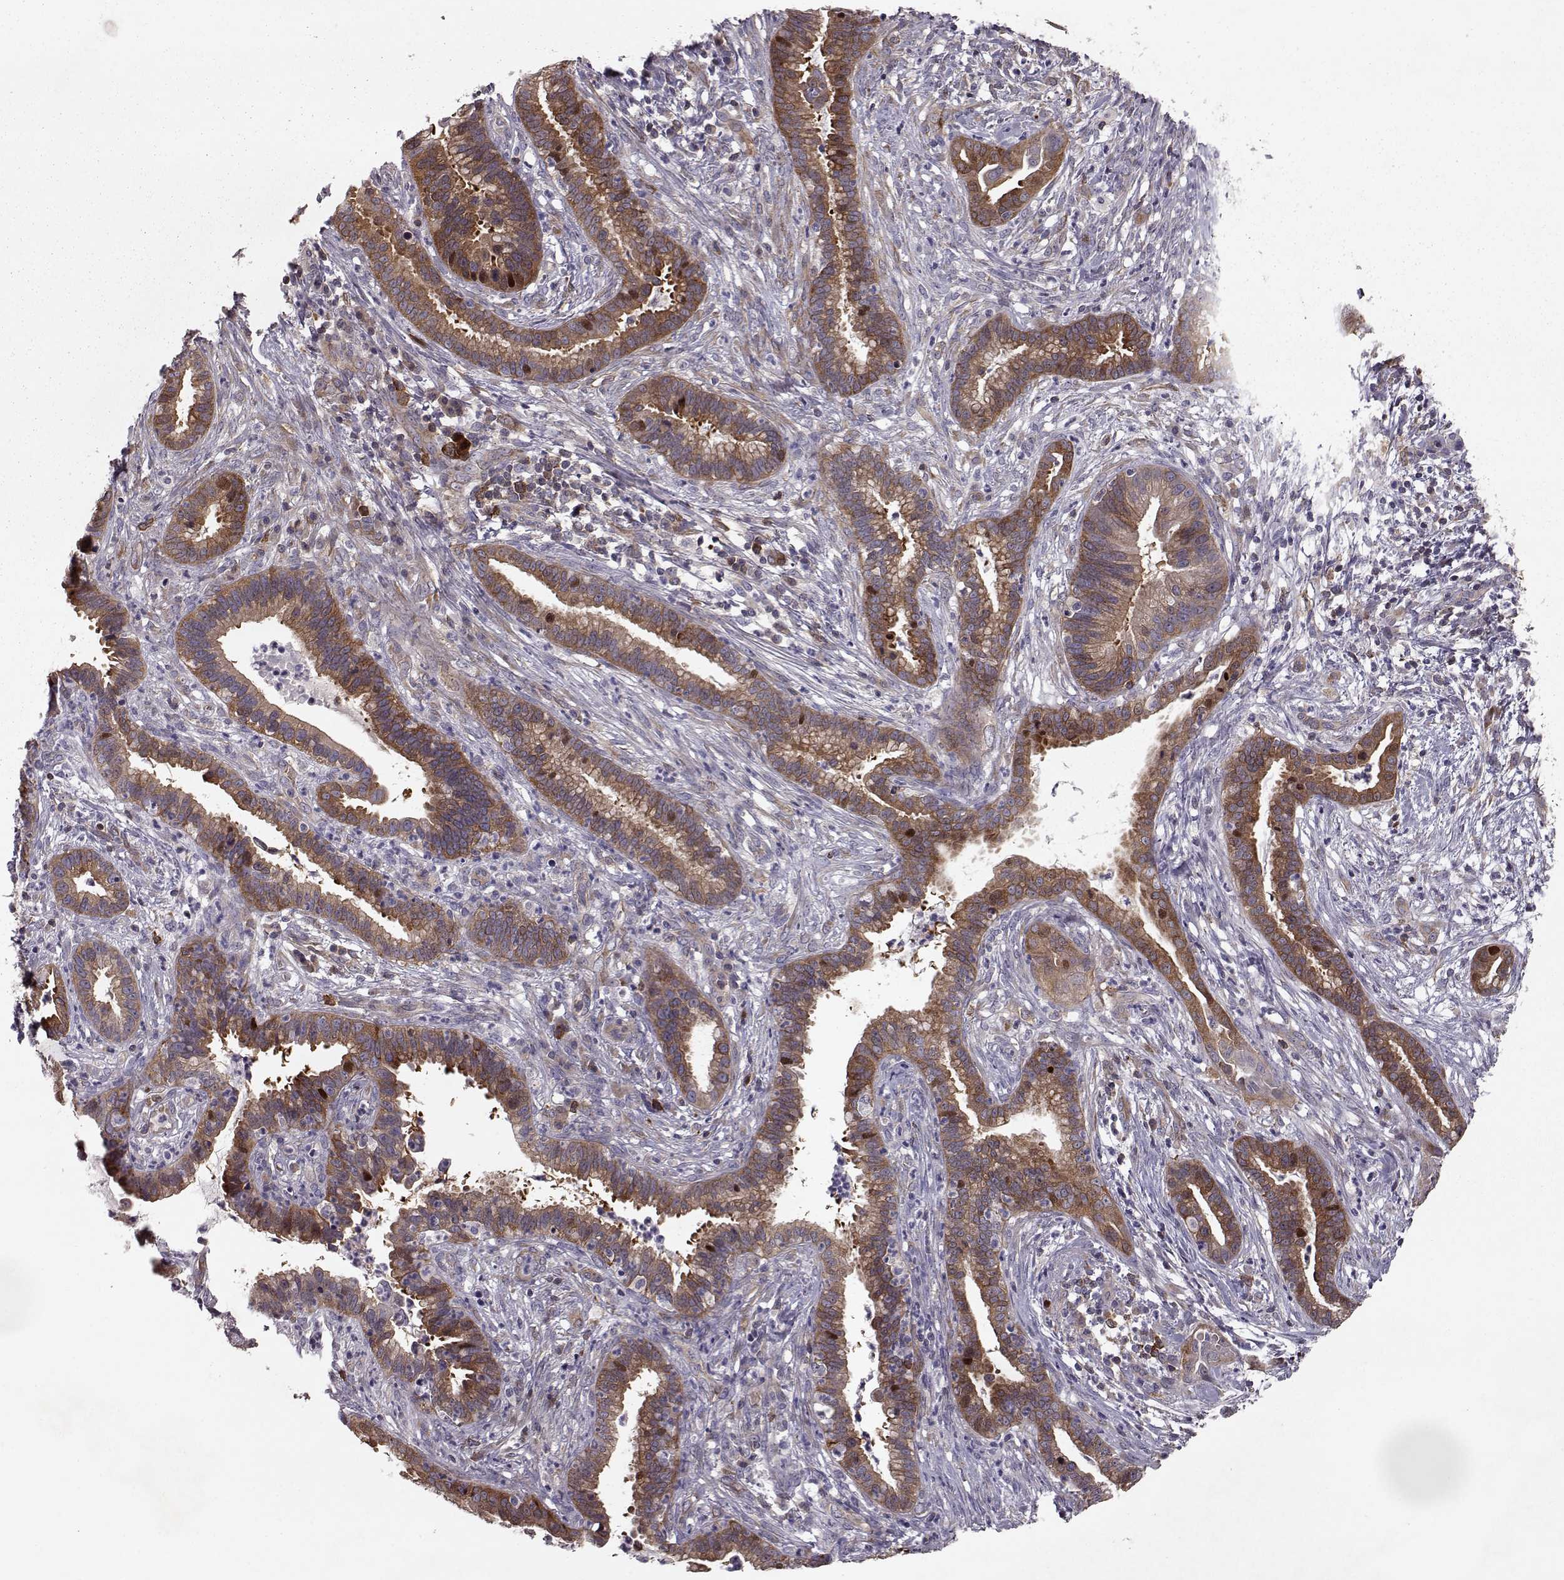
{"staining": {"intensity": "strong", "quantity": ">75%", "location": "cytoplasmic/membranous"}, "tissue": "cervical cancer", "cell_type": "Tumor cells", "image_type": "cancer", "snomed": [{"axis": "morphology", "description": "Adenocarcinoma, NOS"}, {"axis": "topography", "description": "Cervix"}], "caption": "Protein expression analysis of adenocarcinoma (cervical) exhibits strong cytoplasmic/membranous expression in approximately >75% of tumor cells.", "gene": "RANBP1", "patient": {"sex": "female", "age": 45}}